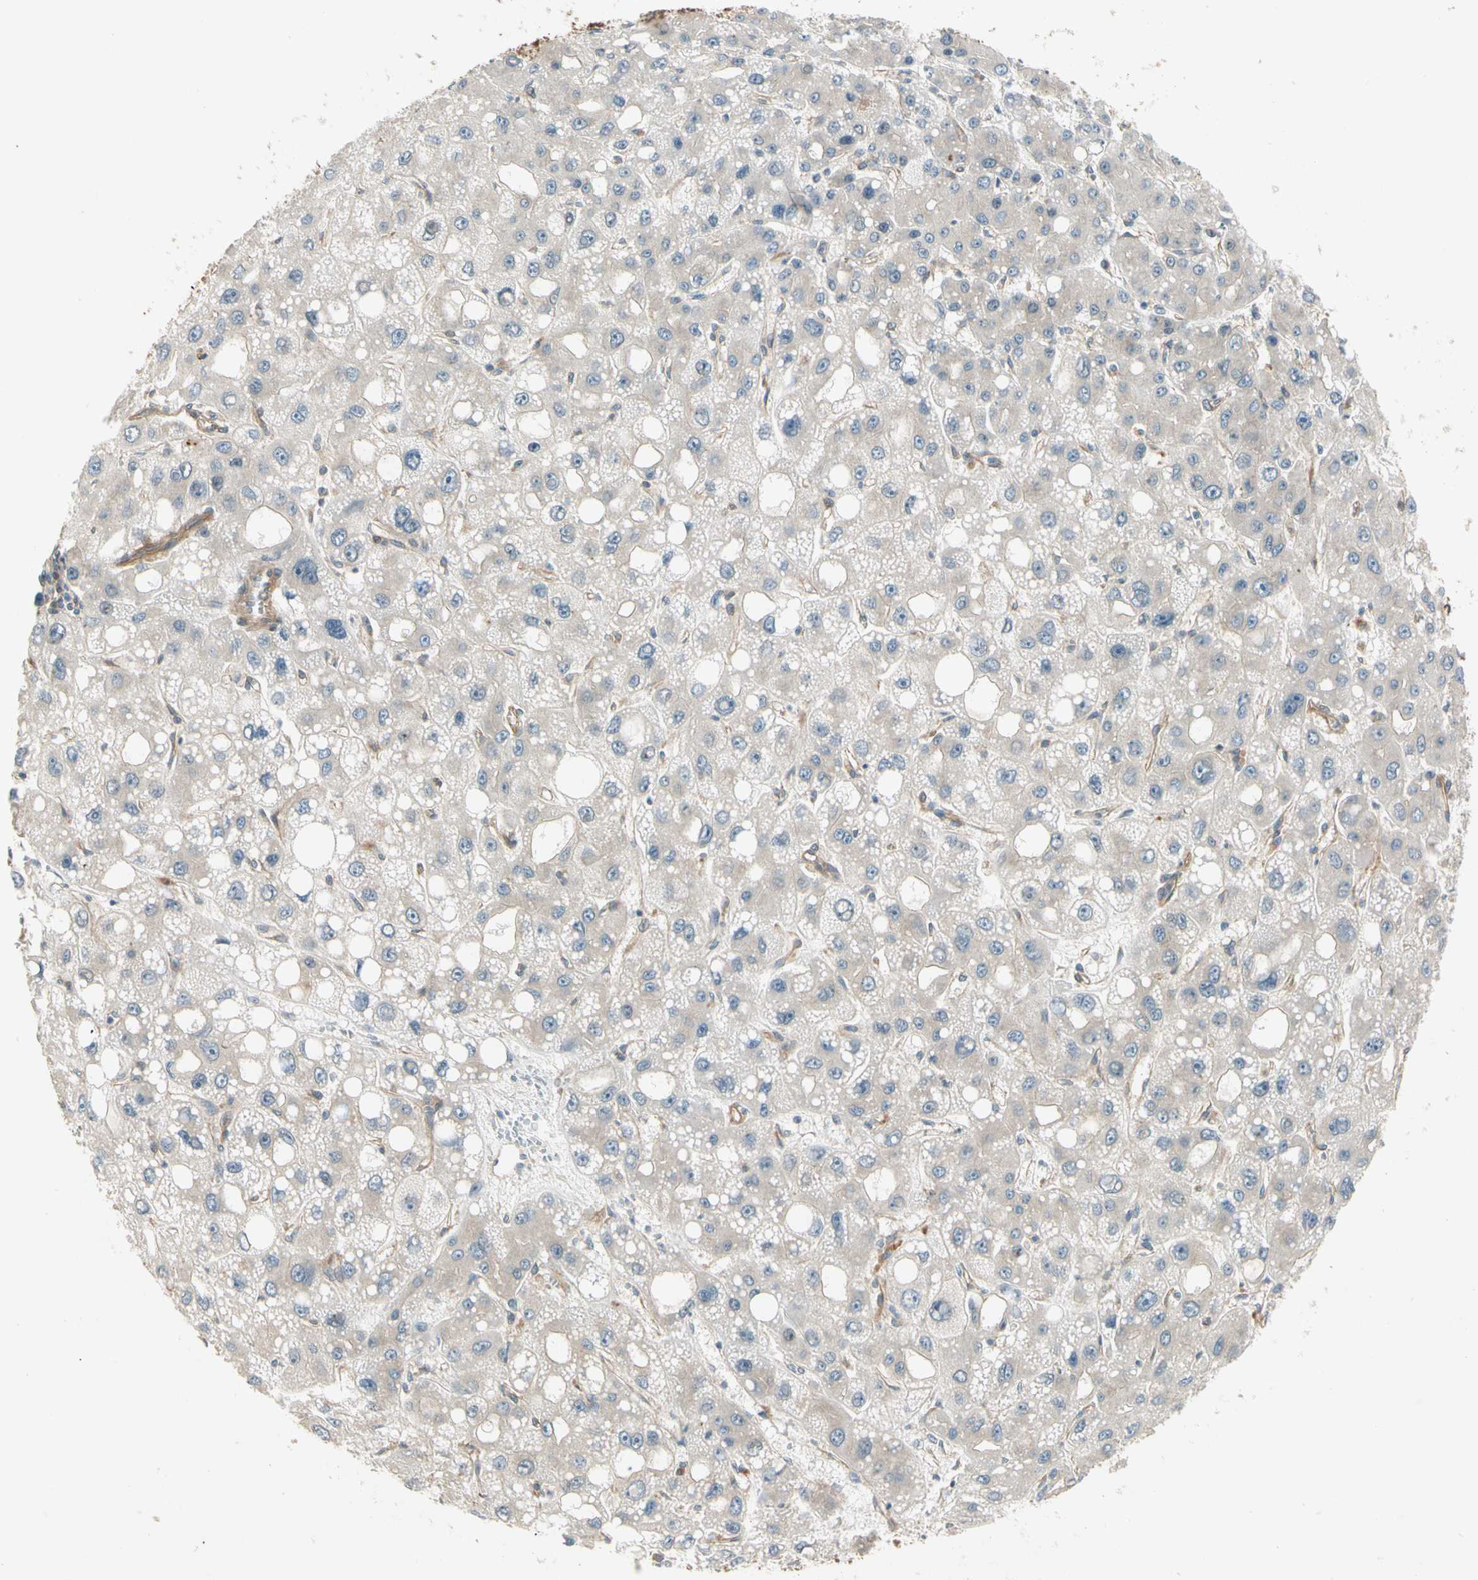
{"staining": {"intensity": "negative", "quantity": "none", "location": "none"}, "tissue": "liver cancer", "cell_type": "Tumor cells", "image_type": "cancer", "snomed": [{"axis": "morphology", "description": "Carcinoma, Hepatocellular, NOS"}, {"axis": "topography", "description": "Liver"}], "caption": "High magnification brightfield microscopy of liver hepatocellular carcinoma stained with DAB (brown) and counterstained with hematoxylin (blue): tumor cells show no significant positivity.", "gene": "ROCK2", "patient": {"sex": "male", "age": 55}}